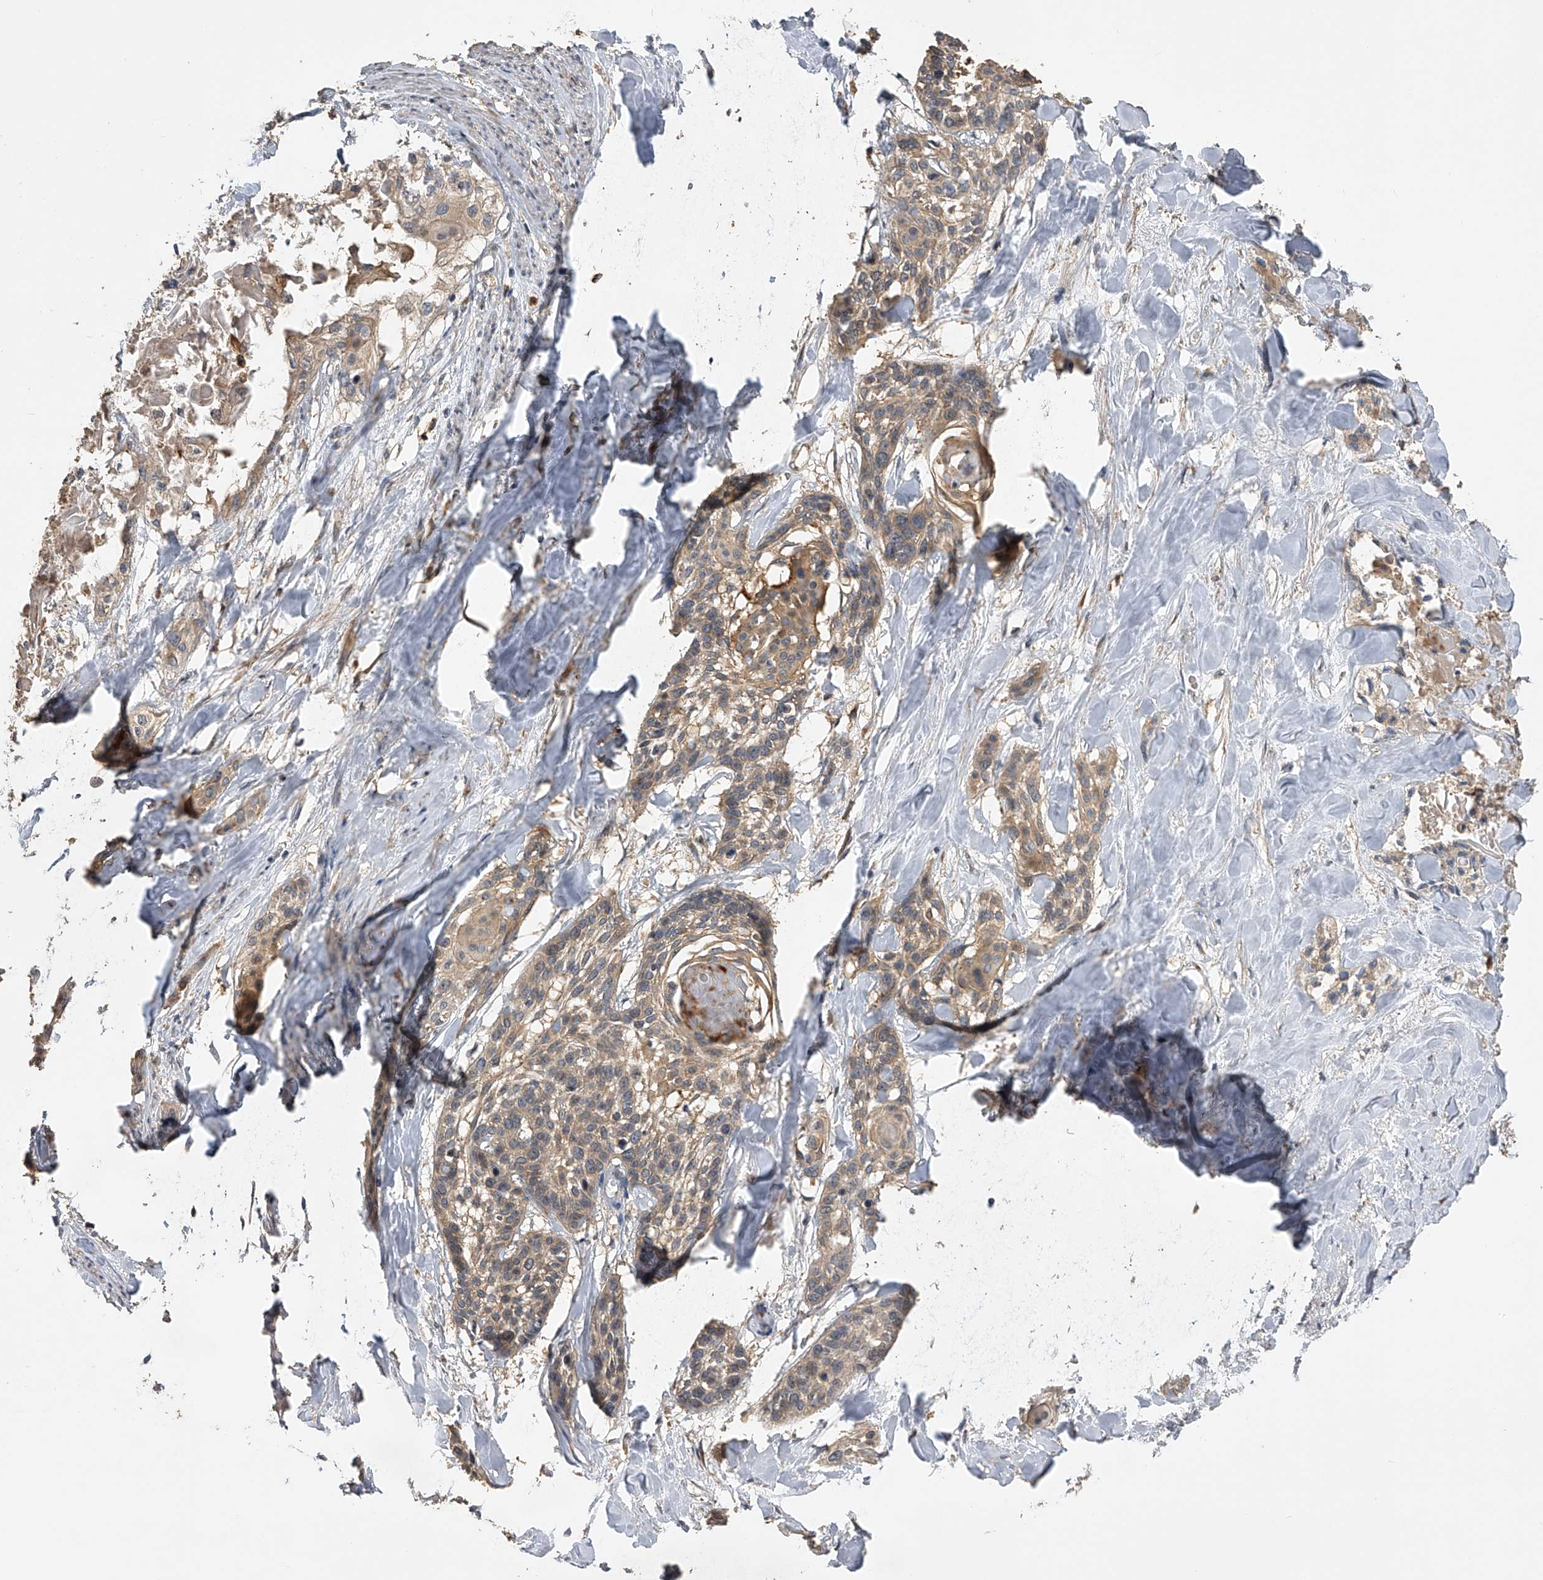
{"staining": {"intensity": "moderate", "quantity": ">75%", "location": "cytoplasmic/membranous"}, "tissue": "cervical cancer", "cell_type": "Tumor cells", "image_type": "cancer", "snomed": [{"axis": "morphology", "description": "Squamous cell carcinoma, NOS"}, {"axis": "topography", "description": "Cervix"}], "caption": "Cervical squamous cell carcinoma stained with a brown dye shows moderate cytoplasmic/membranous positive positivity in about >75% of tumor cells.", "gene": "PTPRA", "patient": {"sex": "female", "age": 57}}